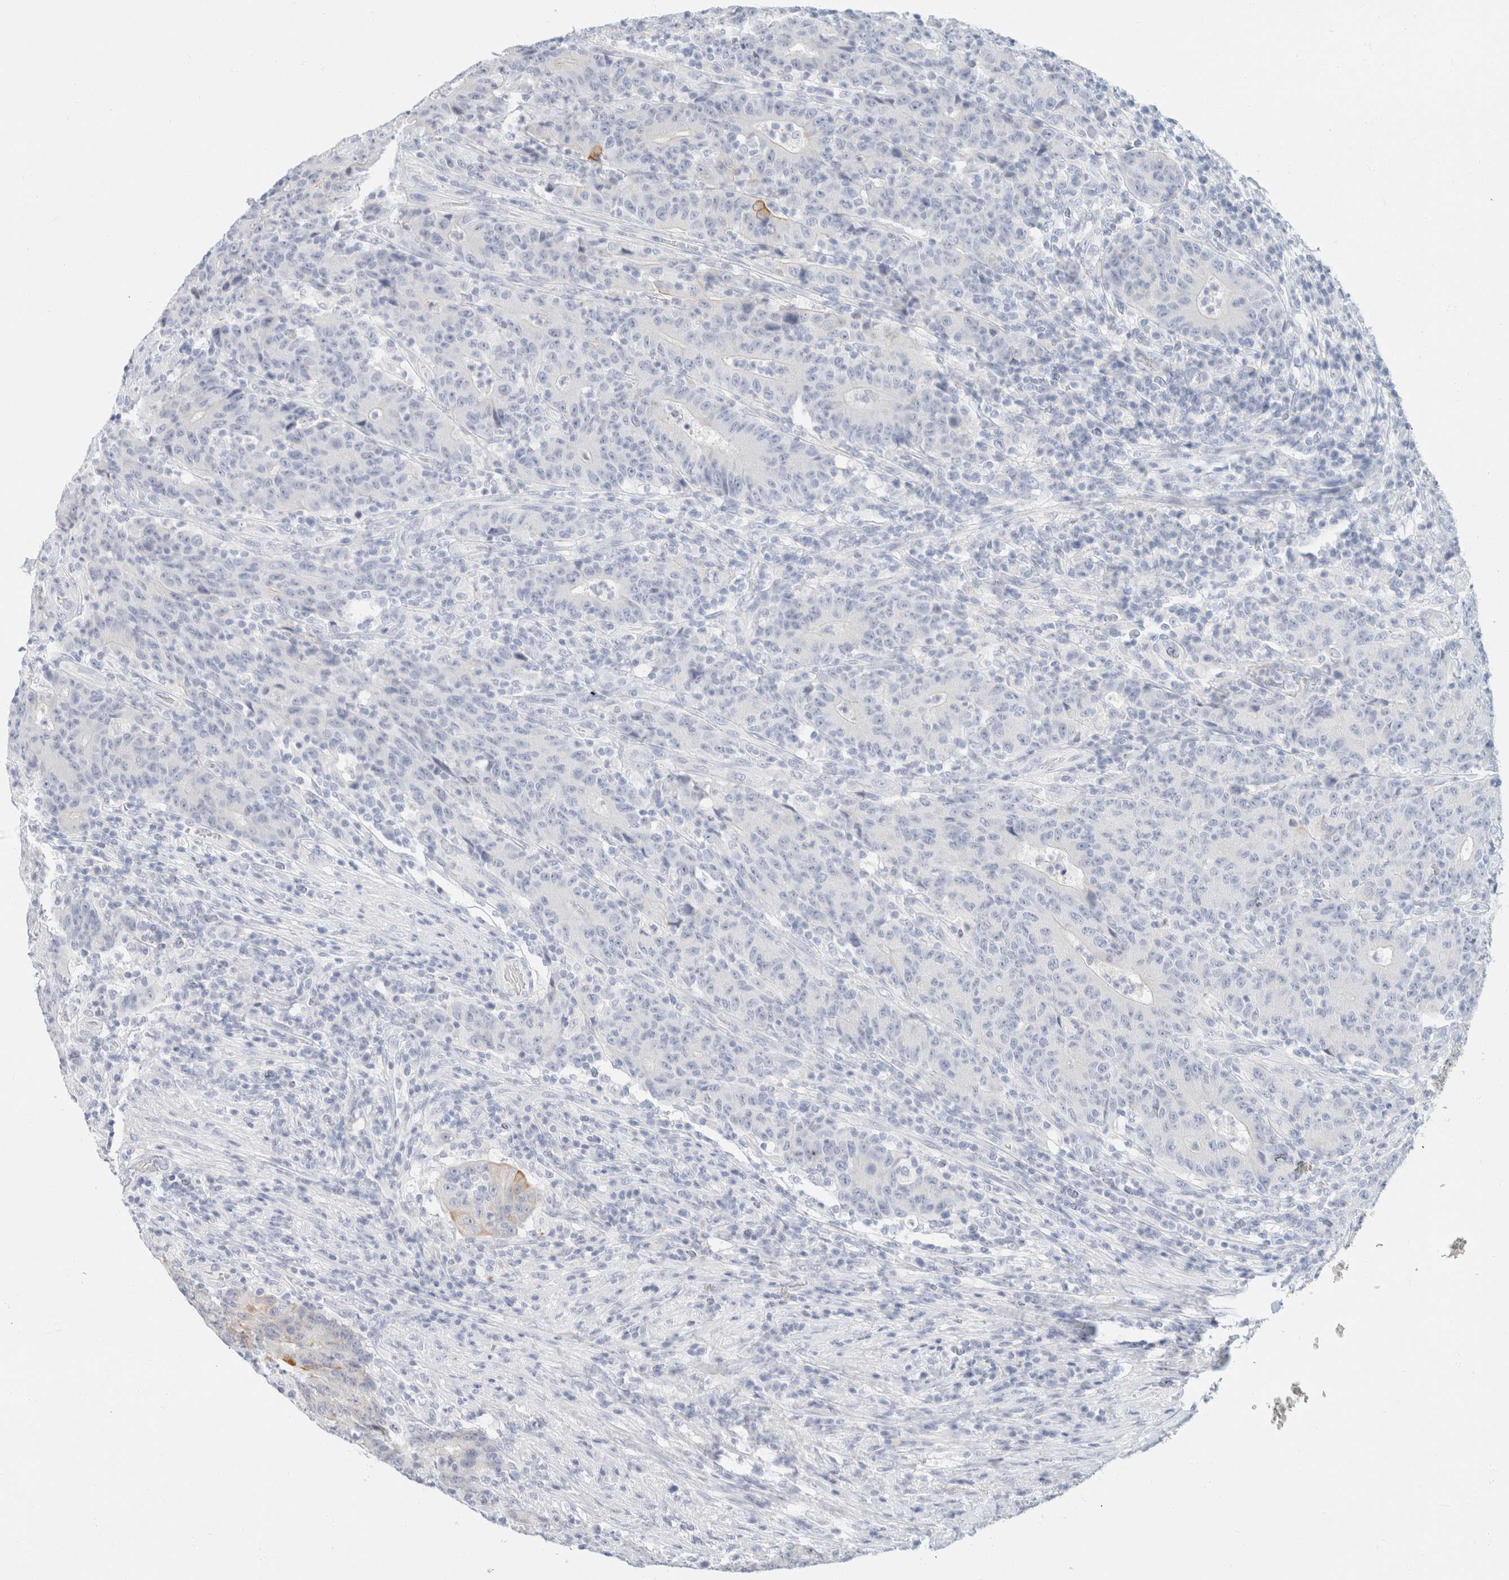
{"staining": {"intensity": "negative", "quantity": "none", "location": "none"}, "tissue": "colorectal cancer", "cell_type": "Tumor cells", "image_type": "cancer", "snomed": [{"axis": "morphology", "description": "Normal tissue, NOS"}, {"axis": "morphology", "description": "Adenocarcinoma, NOS"}, {"axis": "topography", "description": "Colon"}], "caption": "Immunohistochemistry (IHC) photomicrograph of neoplastic tissue: colorectal cancer (adenocarcinoma) stained with DAB (3,3'-diaminobenzidine) reveals no significant protein staining in tumor cells. Brightfield microscopy of immunohistochemistry stained with DAB (brown) and hematoxylin (blue), captured at high magnification.", "gene": "KRT20", "patient": {"sex": "female", "age": 75}}